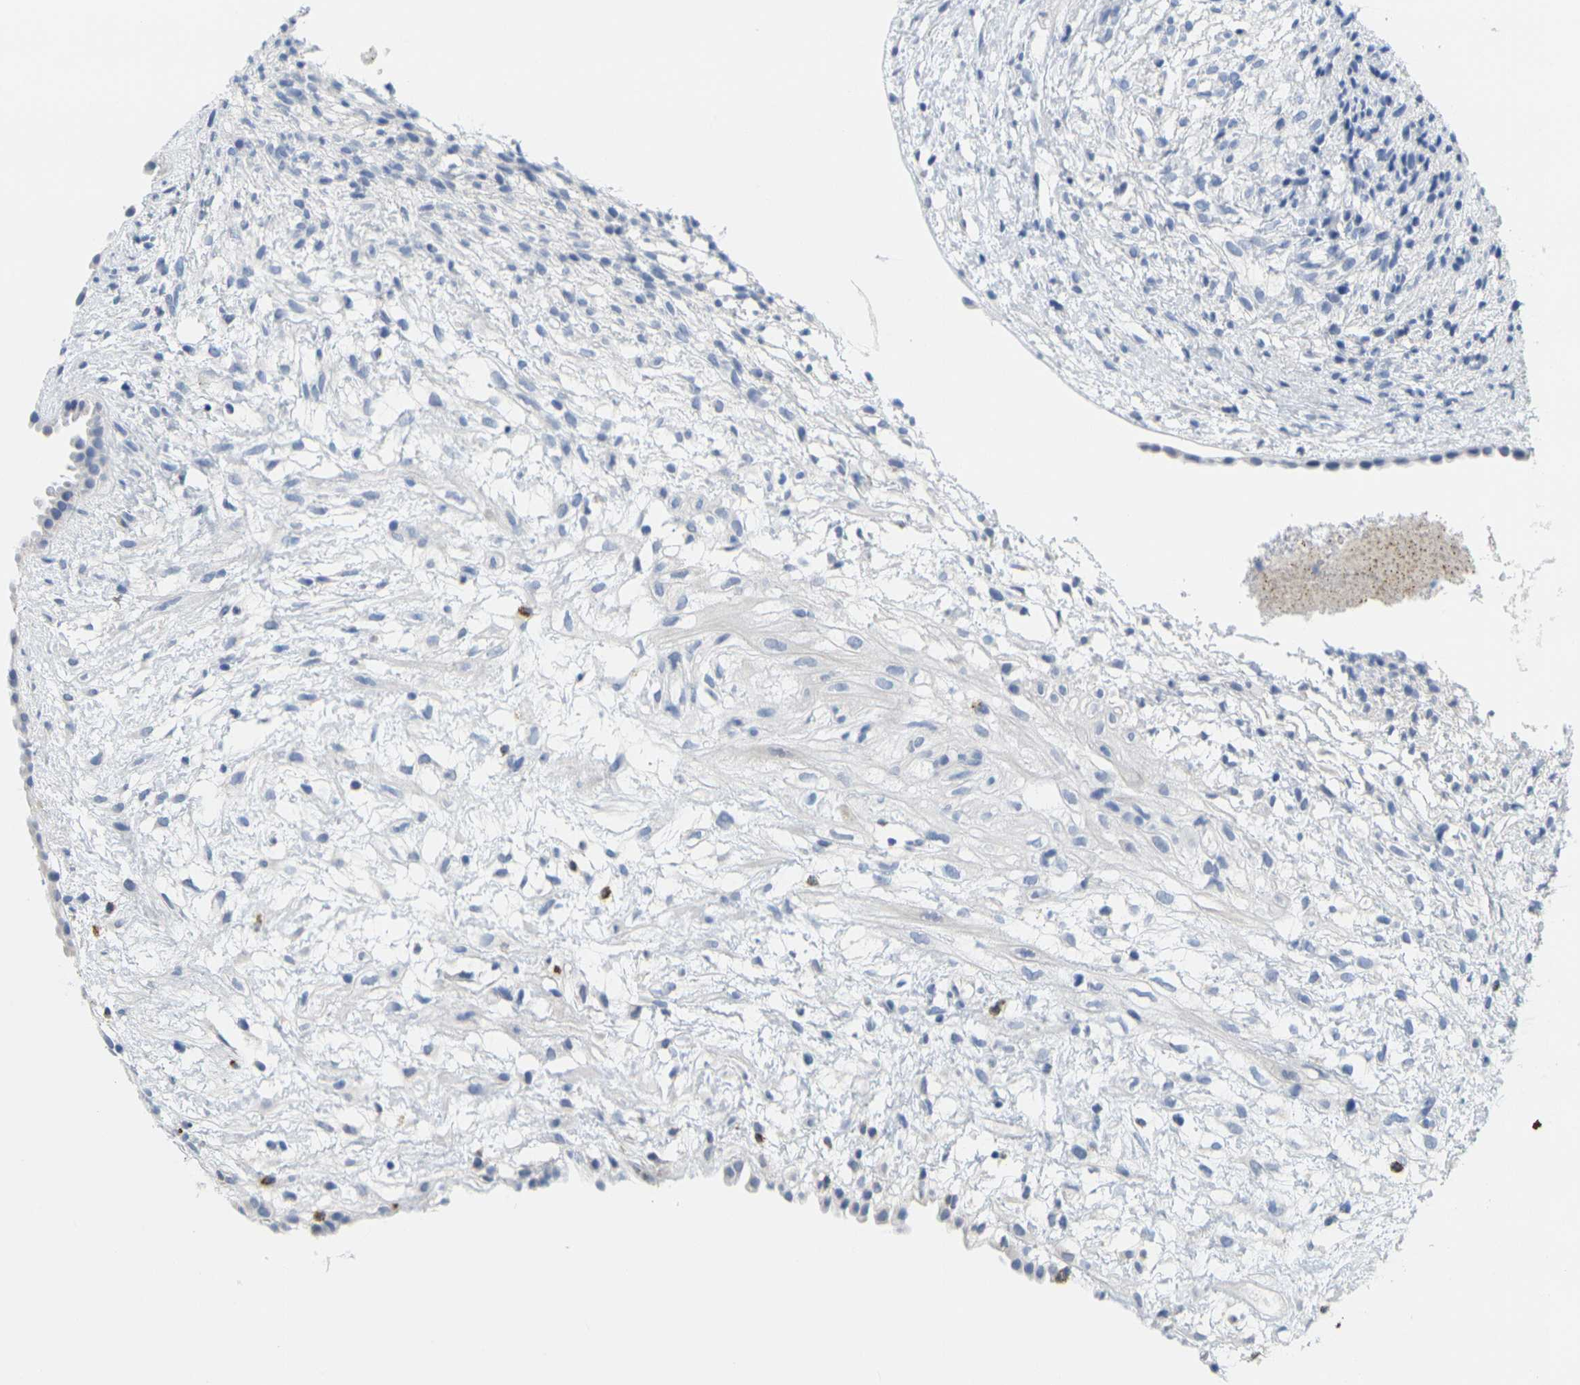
{"staining": {"intensity": "negative", "quantity": "none", "location": "none"}, "tissue": "ovary", "cell_type": "Ovarian stroma cells", "image_type": "normal", "snomed": [{"axis": "morphology", "description": "Normal tissue, NOS"}, {"axis": "morphology", "description": "Cyst, NOS"}, {"axis": "topography", "description": "Ovary"}], "caption": "Micrograph shows no protein staining in ovarian stroma cells of benign ovary. (DAB (3,3'-diaminobenzidine) immunohistochemistry (IHC) visualized using brightfield microscopy, high magnification).", "gene": "KLK5", "patient": {"sex": "female", "age": 18}}